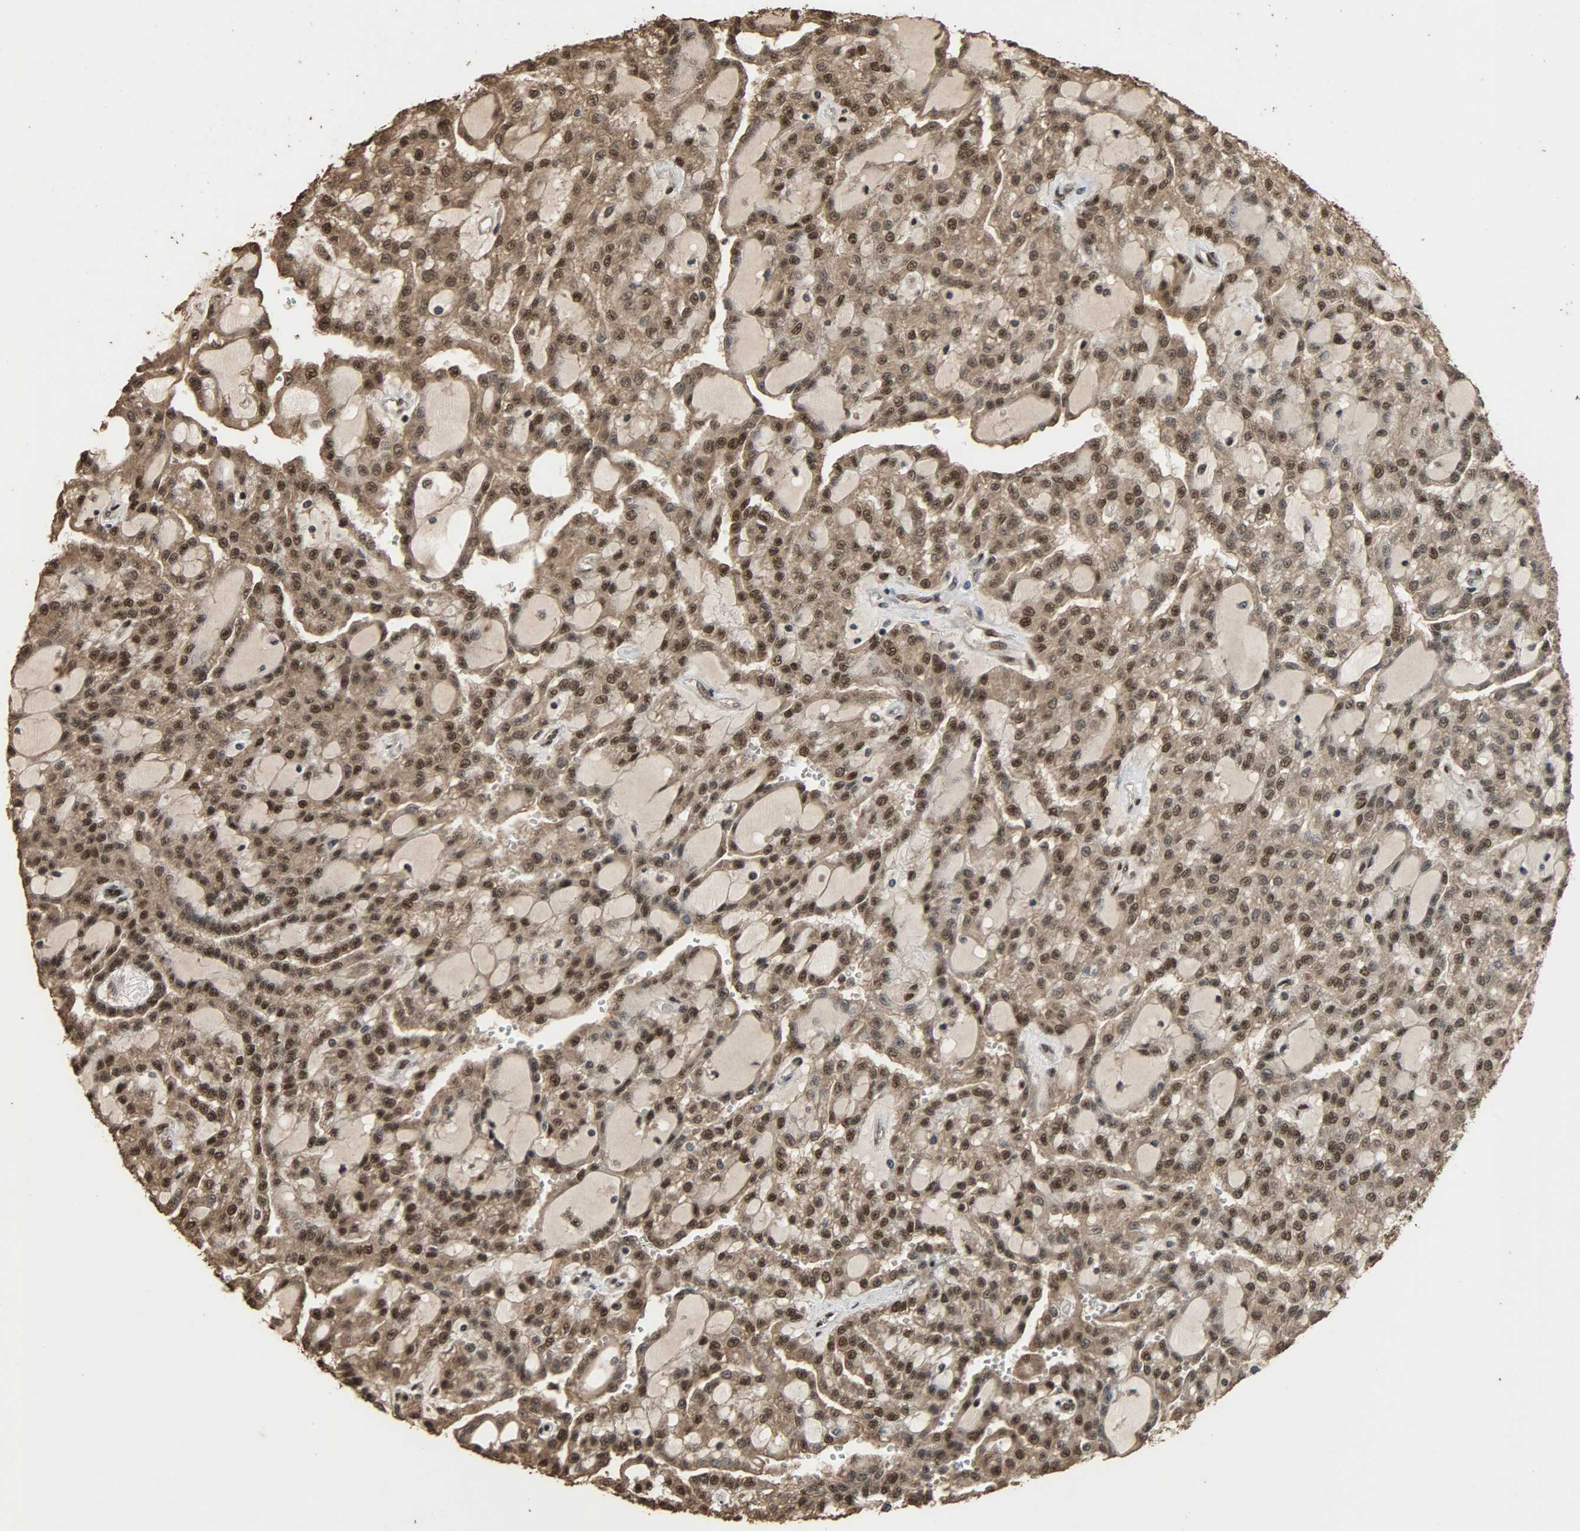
{"staining": {"intensity": "moderate", "quantity": ">75%", "location": "nuclear"}, "tissue": "renal cancer", "cell_type": "Tumor cells", "image_type": "cancer", "snomed": [{"axis": "morphology", "description": "Adenocarcinoma, NOS"}, {"axis": "topography", "description": "Kidney"}], "caption": "DAB immunohistochemical staining of human renal cancer shows moderate nuclear protein expression in about >75% of tumor cells.", "gene": "CCNT2", "patient": {"sex": "male", "age": 63}}